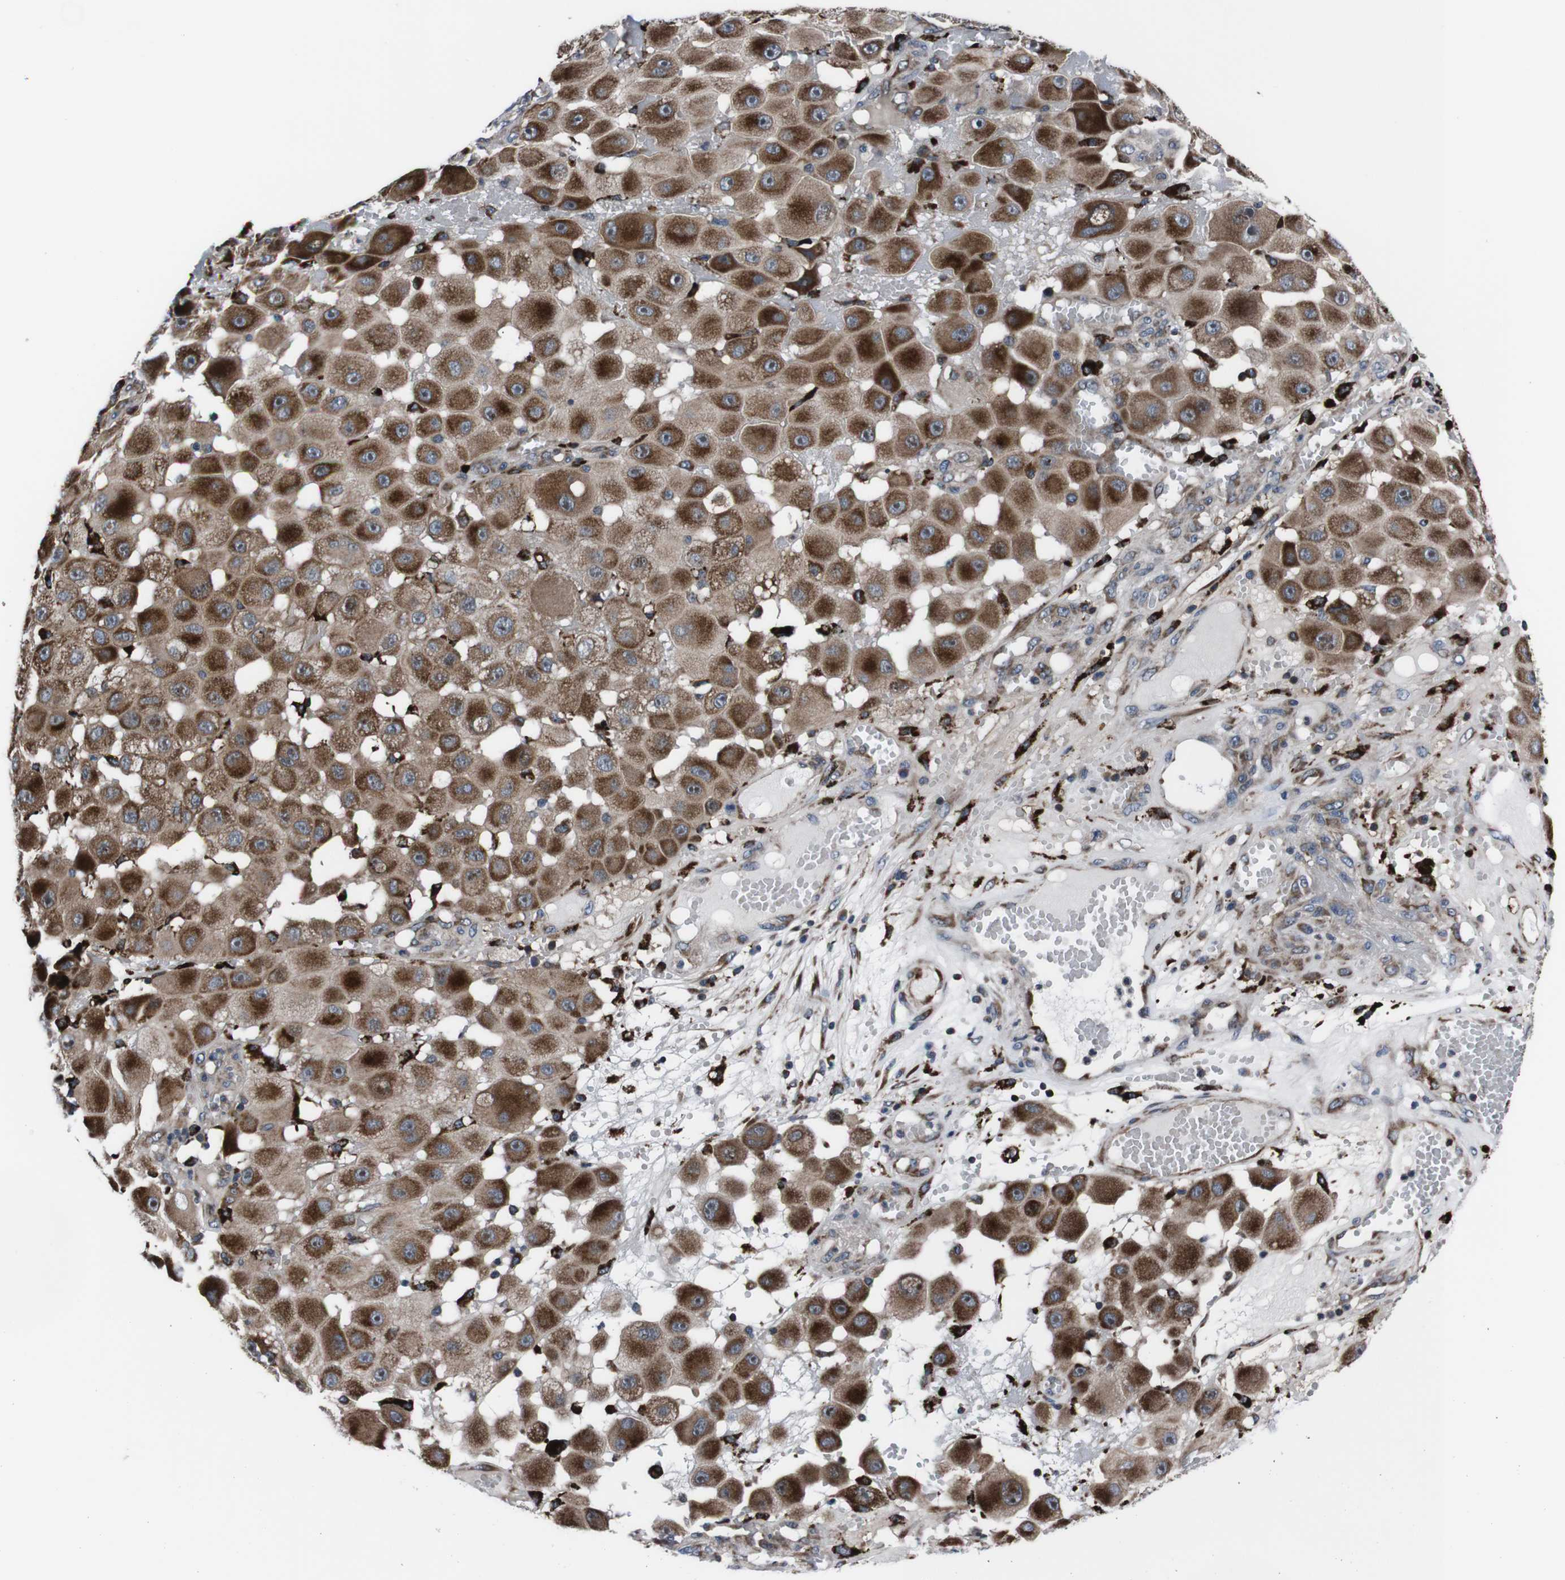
{"staining": {"intensity": "strong", "quantity": ">75%", "location": "cytoplasmic/membranous"}, "tissue": "melanoma", "cell_type": "Tumor cells", "image_type": "cancer", "snomed": [{"axis": "morphology", "description": "Malignant melanoma, NOS"}, {"axis": "topography", "description": "Skin"}], "caption": "Melanoma stained with a brown dye demonstrates strong cytoplasmic/membranous positive staining in about >75% of tumor cells.", "gene": "EIF4A2", "patient": {"sex": "female", "age": 81}}